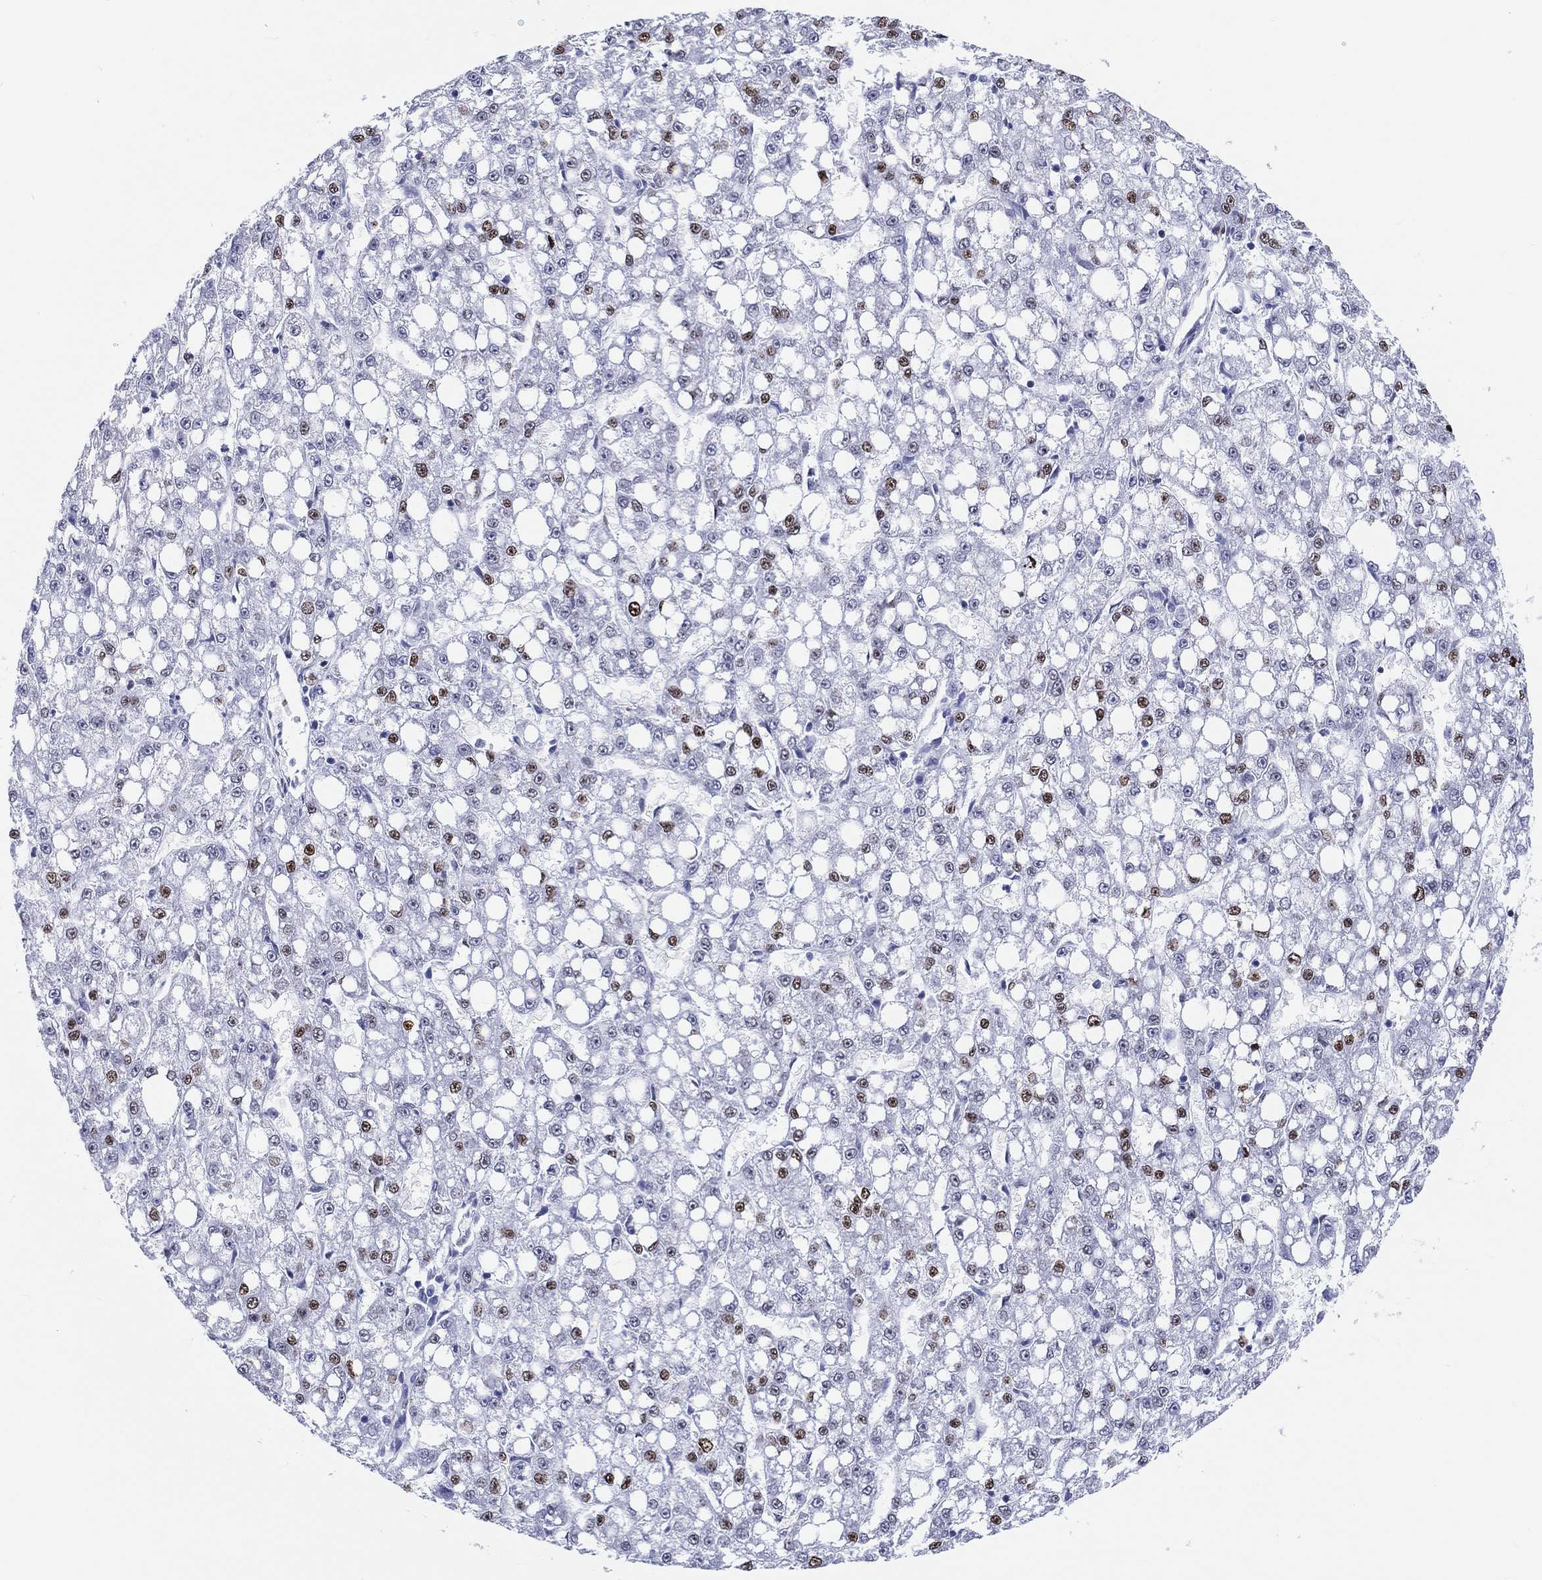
{"staining": {"intensity": "moderate", "quantity": "25%-75%", "location": "nuclear"}, "tissue": "liver cancer", "cell_type": "Tumor cells", "image_type": "cancer", "snomed": [{"axis": "morphology", "description": "Carcinoma, Hepatocellular, NOS"}, {"axis": "topography", "description": "Liver"}], "caption": "This image reveals liver hepatocellular carcinoma stained with IHC to label a protein in brown. The nuclear of tumor cells show moderate positivity for the protein. Nuclei are counter-stained blue.", "gene": "H1-1", "patient": {"sex": "female", "age": 65}}